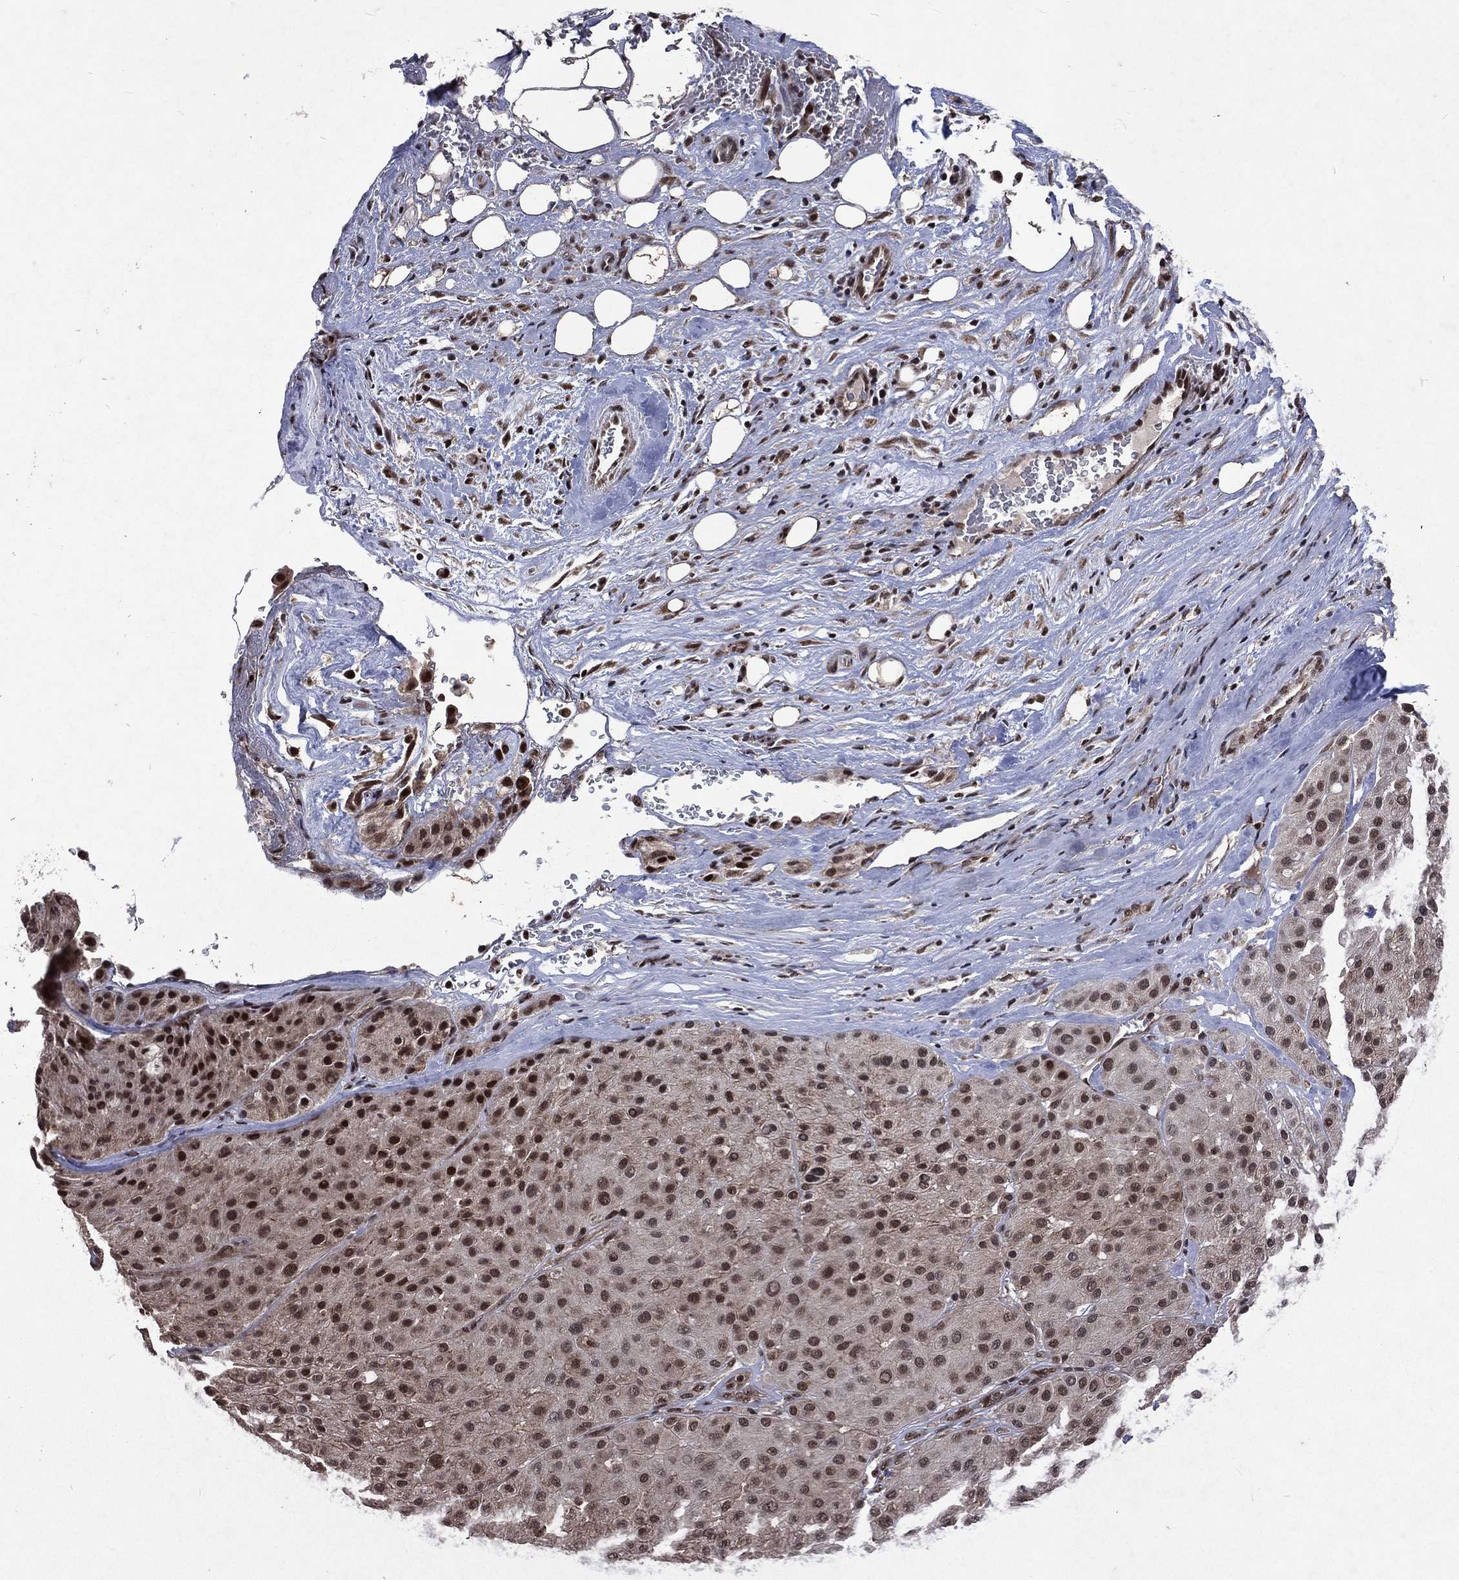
{"staining": {"intensity": "strong", "quantity": "25%-75%", "location": "nuclear"}, "tissue": "melanoma", "cell_type": "Tumor cells", "image_type": "cancer", "snomed": [{"axis": "morphology", "description": "Malignant melanoma, Metastatic site"}, {"axis": "topography", "description": "Smooth muscle"}], "caption": "Human melanoma stained with a protein marker demonstrates strong staining in tumor cells.", "gene": "DMAP1", "patient": {"sex": "male", "age": 41}}